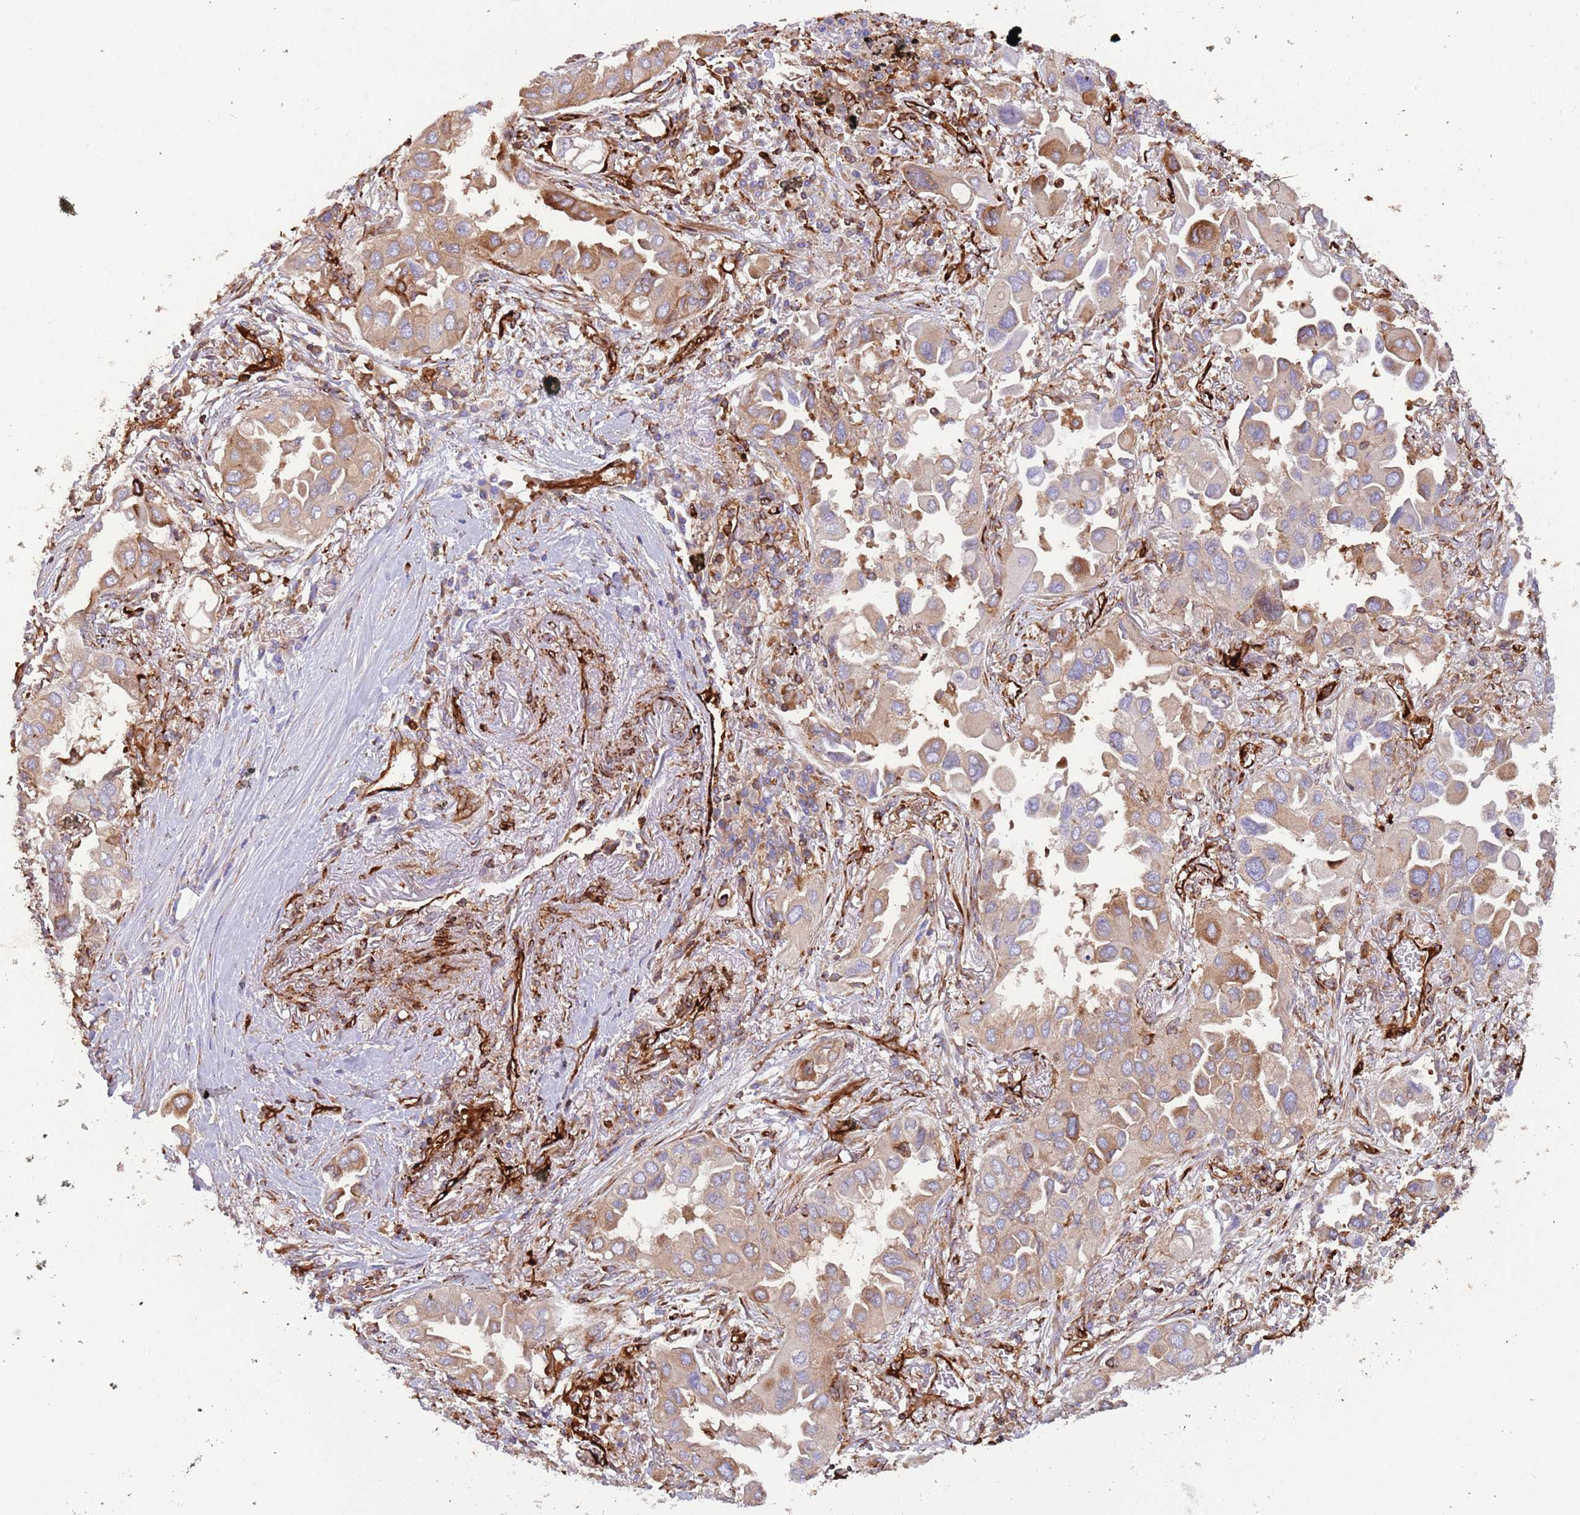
{"staining": {"intensity": "weak", "quantity": "25%-75%", "location": "cytoplasmic/membranous"}, "tissue": "lung cancer", "cell_type": "Tumor cells", "image_type": "cancer", "snomed": [{"axis": "morphology", "description": "Adenocarcinoma, NOS"}, {"axis": "topography", "description": "Lung"}], "caption": "Lung cancer (adenocarcinoma) was stained to show a protein in brown. There is low levels of weak cytoplasmic/membranous staining in approximately 25%-75% of tumor cells.", "gene": "KBTBD7", "patient": {"sex": "female", "age": 76}}